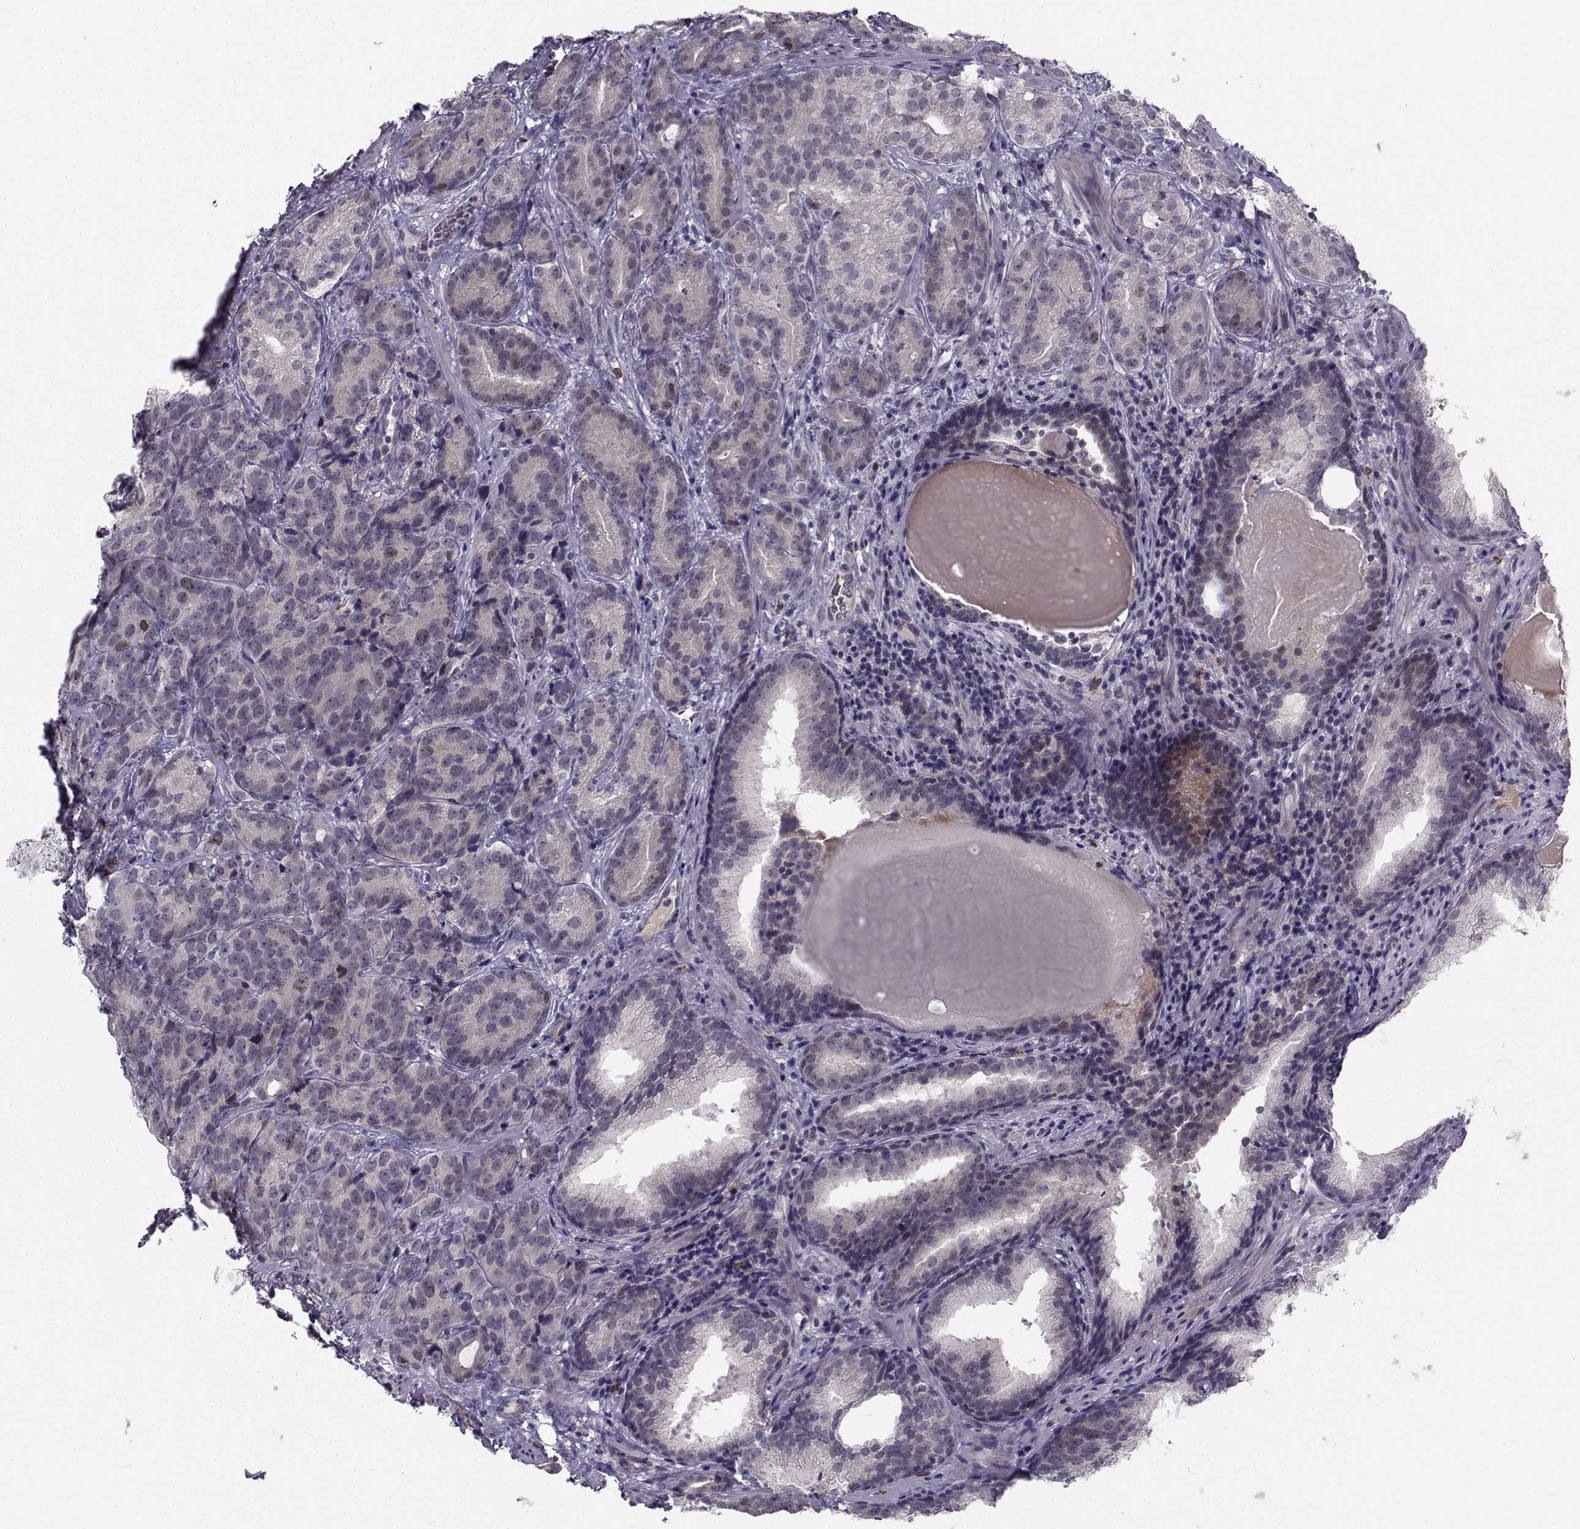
{"staining": {"intensity": "weak", "quantity": "25%-75%", "location": "cytoplasmic/membranous"}, "tissue": "prostate cancer", "cell_type": "Tumor cells", "image_type": "cancer", "snomed": [{"axis": "morphology", "description": "Adenocarcinoma, NOS"}, {"axis": "topography", "description": "Prostate"}], "caption": "Prostate cancer was stained to show a protein in brown. There is low levels of weak cytoplasmic/membranous positivity in about 25%-75% of tumor cells.", "gene": "LRP8", "patient": {"sex": "male", "age": 71}}